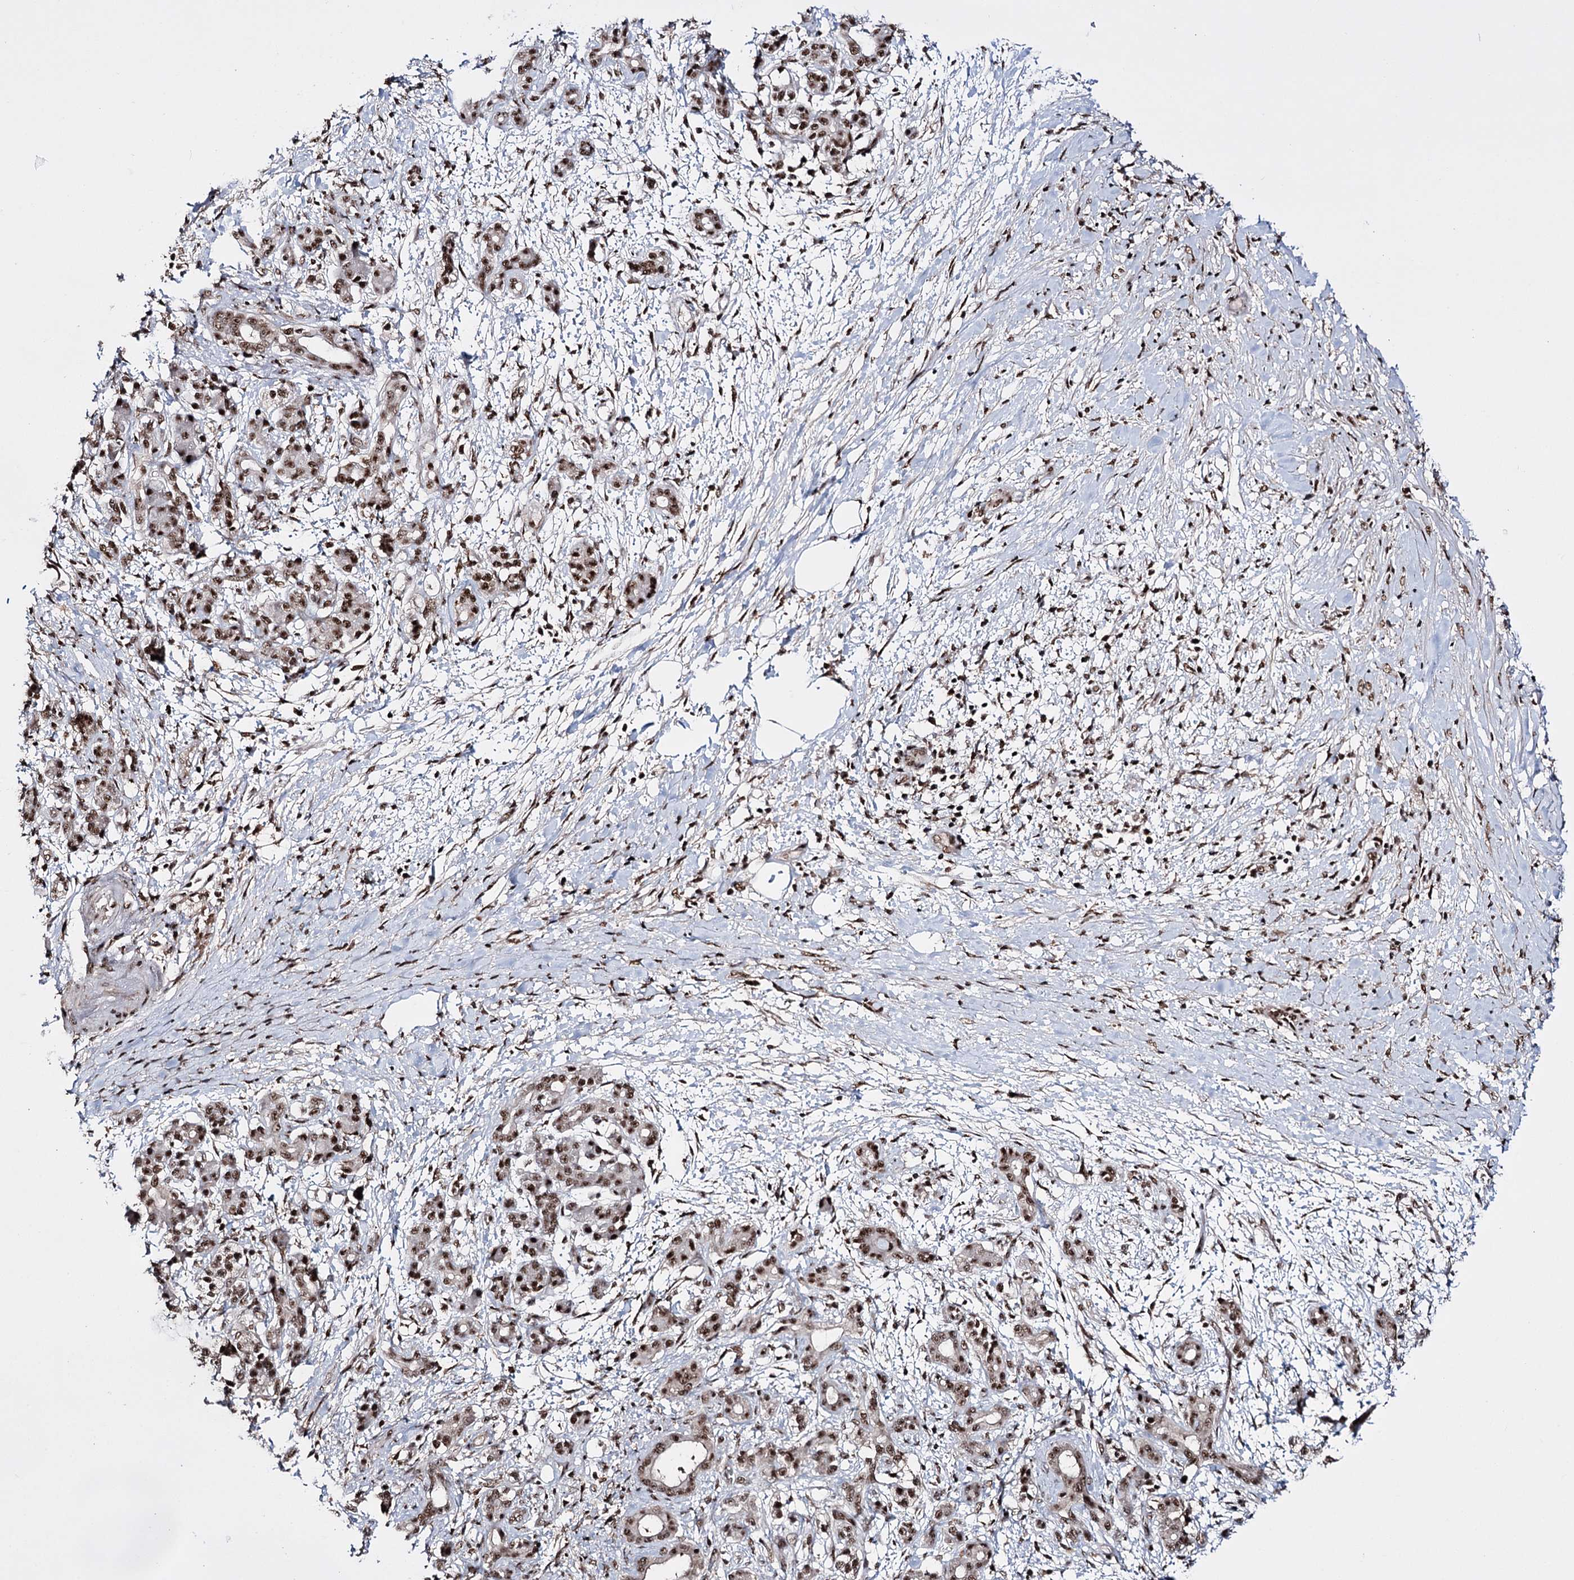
{"staining": {"intensity": "strong", "quantity": ">75%", "location": "nuclear"}, "tissue": "pancreatic cancer", "cell_type": "Tumor cells", "image_type": "cancer", "snomed": [{"axis": "morphology", "description": "Adenocarcinoma, NOS"}, {"axis": "topography", "description": "Pancreas"}], "caption": "Immunohistochemistry micrograph of neoplastic tissue: pancreatic adenocarcinoma stained using IHC exhibits high levels of strong protein expression localized specifically in the nuclear of tumor cells, appearing as a nuclear brown color.", "gene": "PRPF40A", "patient": {"sex": "female", "age": 55}}